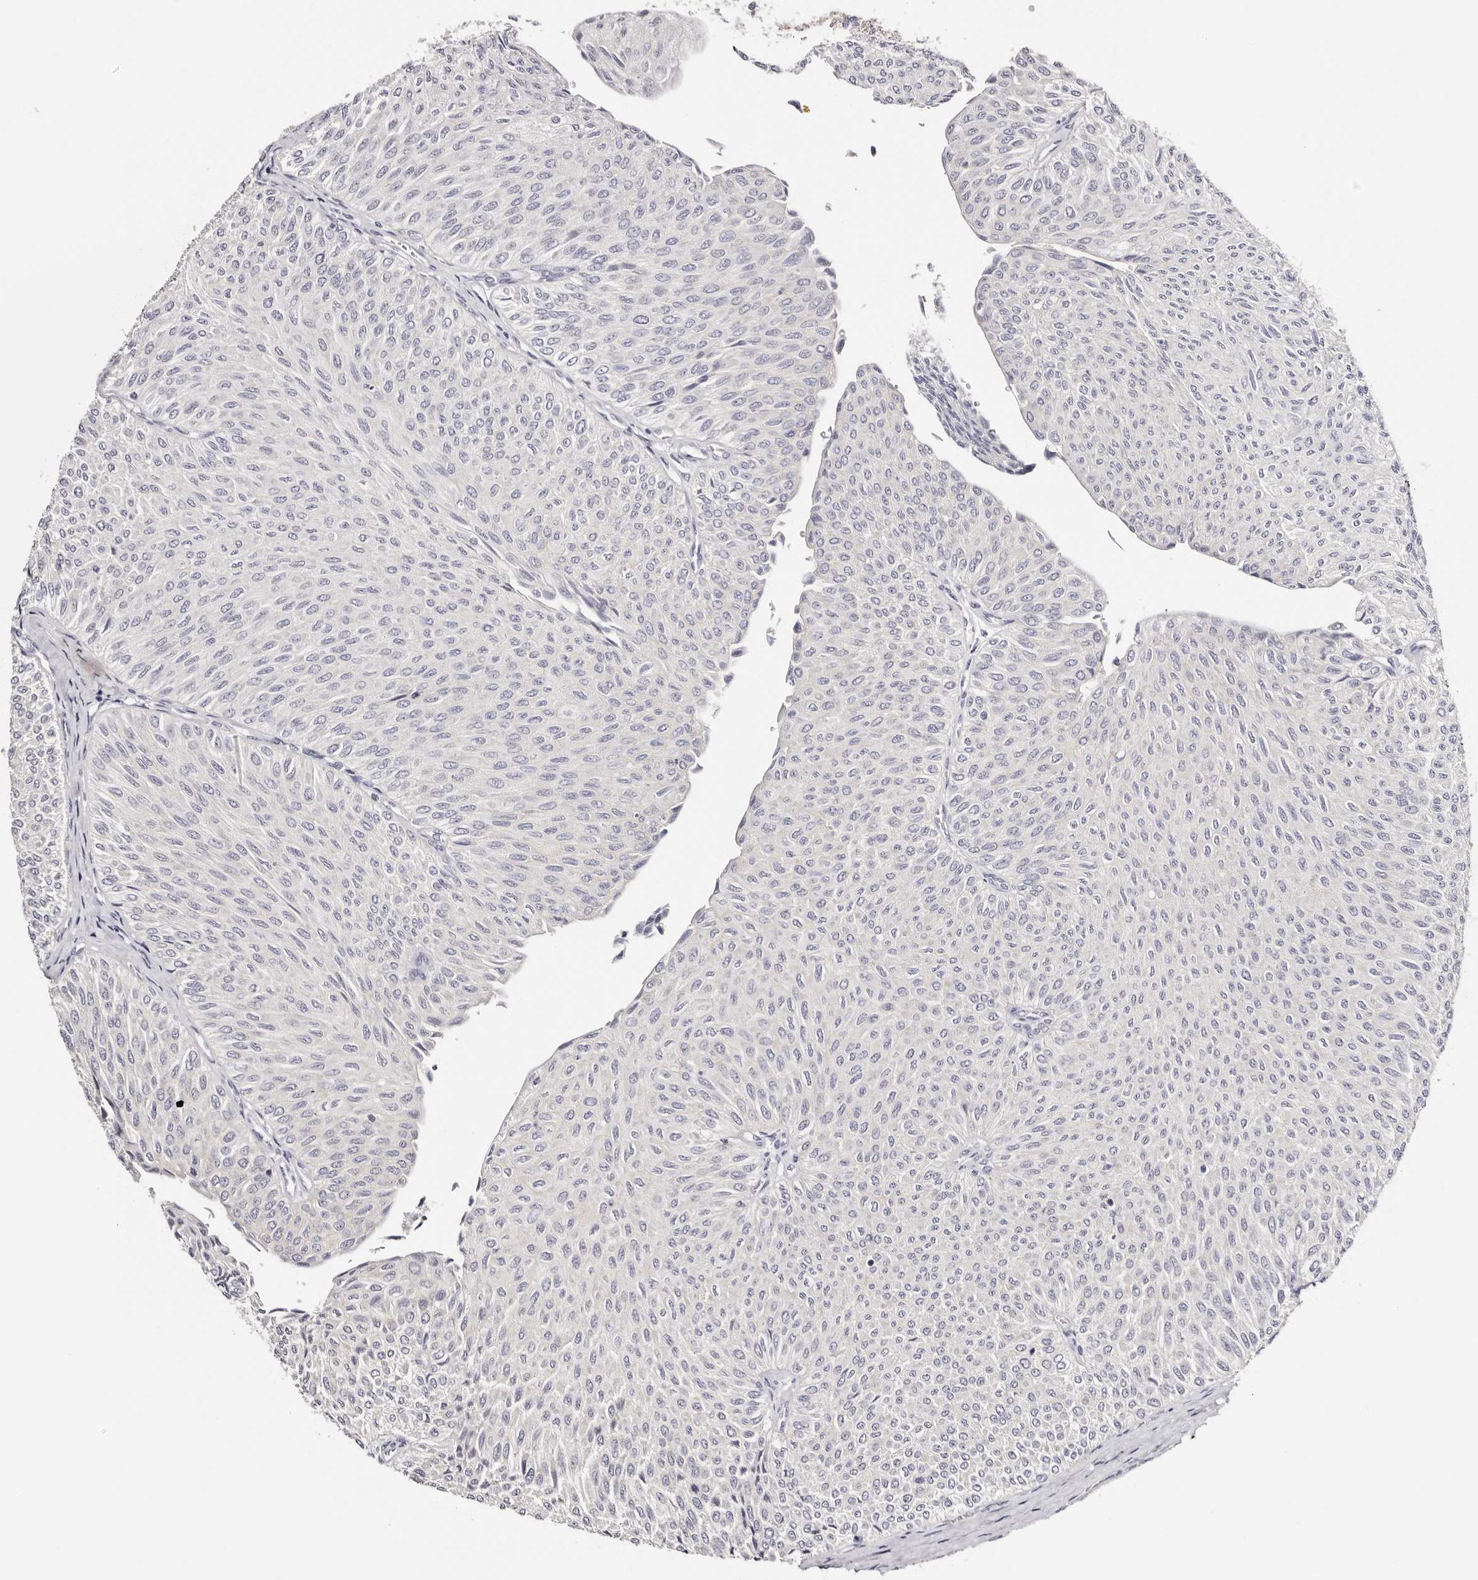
{"staining": {"intensity": "negative", "quantity": "none", "location": "none"}, "tissue": "urothelial cancer", "cell_type": "Tumor cells", "image_type": "cancer", "snomed": [{"axis": "morphology", "description": "Urothelial carcinoma, Low grade"}, {"axis": "topography", "description": "Urinary bladder"}], "caption": "Protein analysis of urothelial carcinoma (low-grade) reveals no significant expression in tumor cells.", "gene": "ROM1", "patient": {"sex": "male", "age": 78}}